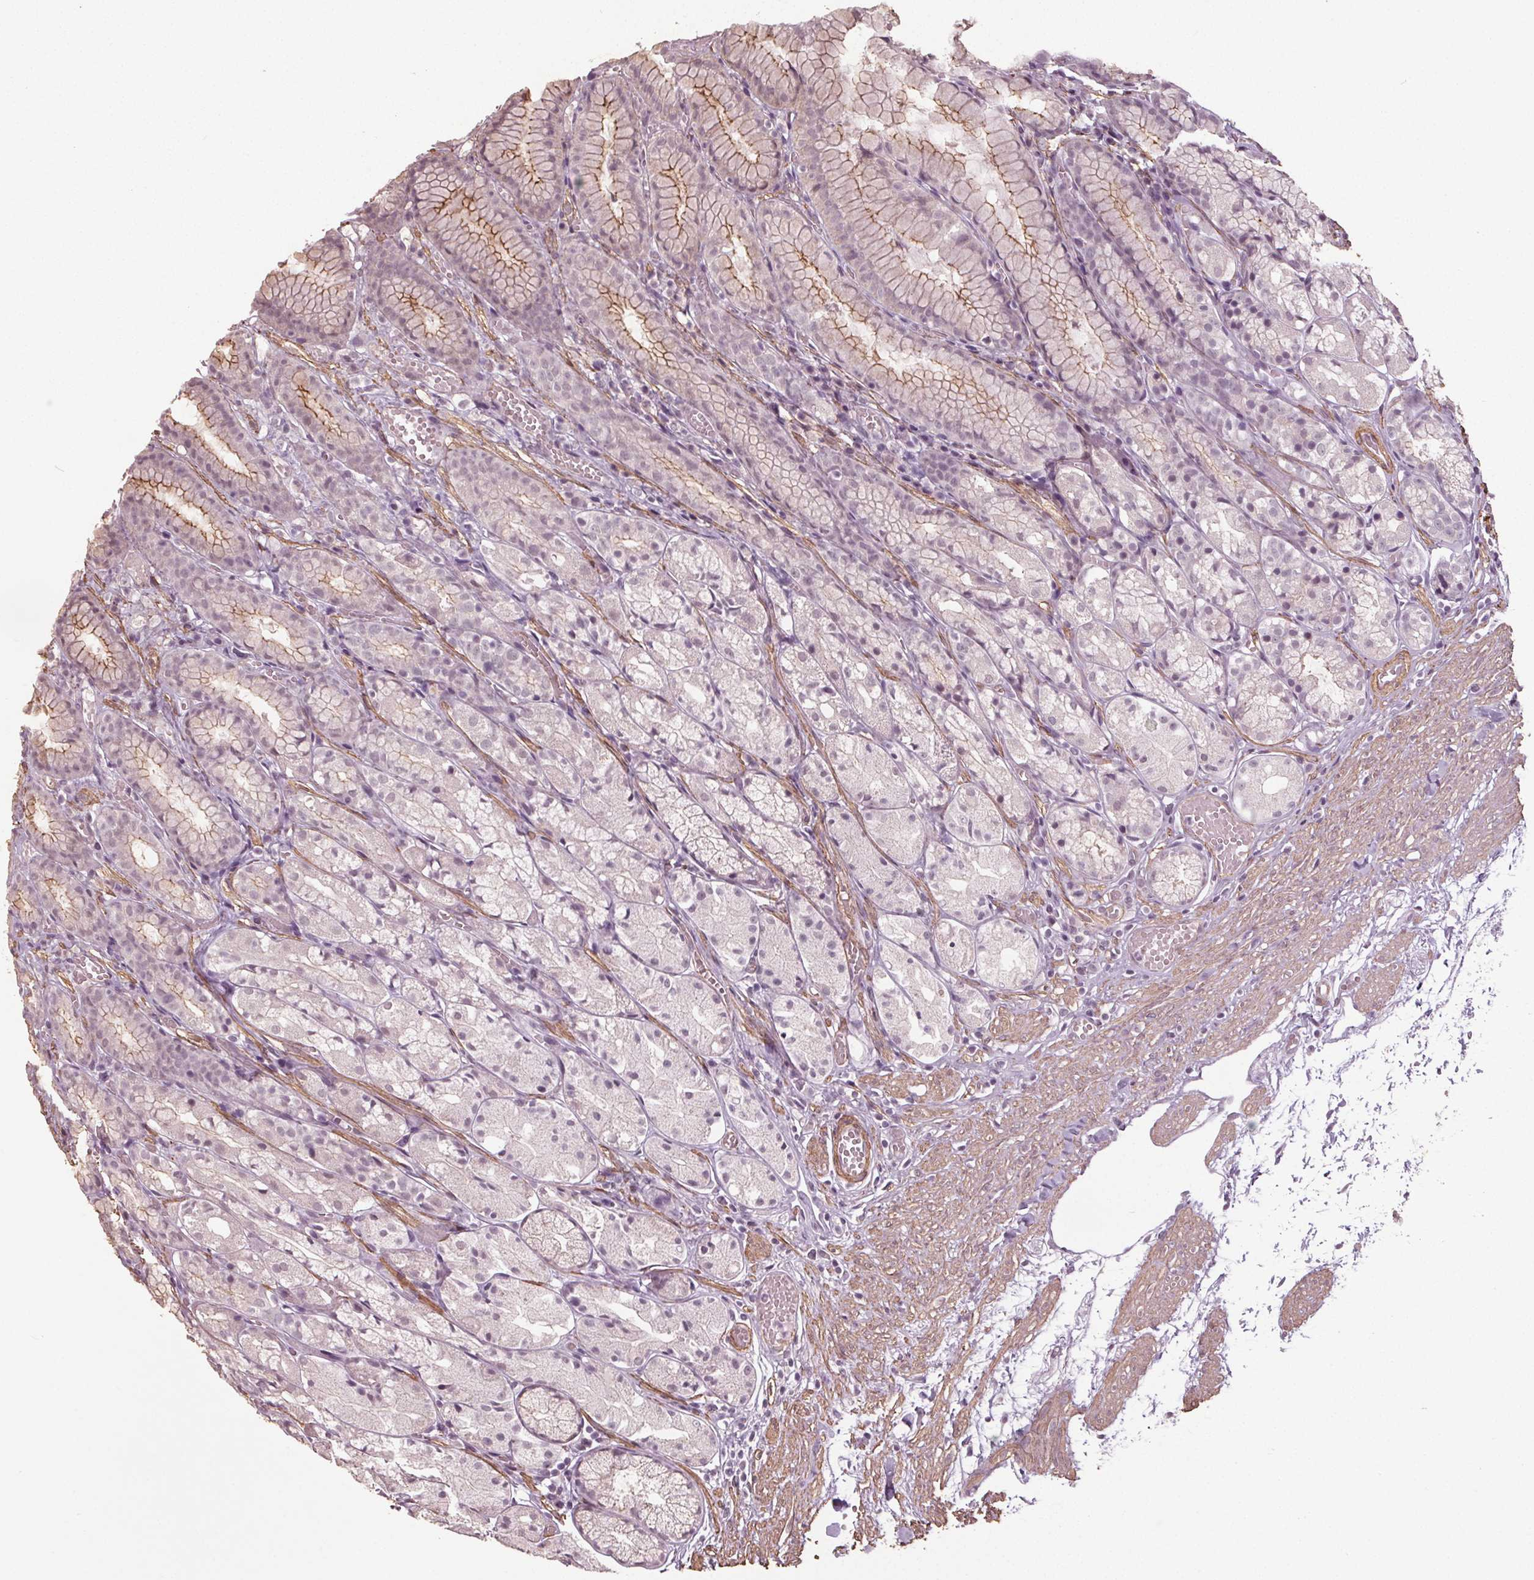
{"staining": {"intensity": "moderate", "quantity": "<25%", "location": "cytoplasmic/membranous"}, "tissue": "stomach", "cell_type": "Glandular cells", "image_type": "normal", "snomed": [{"axis": "morphology", "description": "Normal tissue, NOS"}, {"axis": "topography", "description": "Stomach"}], "caption": "An IHC photomicrograph of unremarkable tissue is shown. Protein staining in brown shows moderate cytoplasmic/membranous positivity in stomach within glandular cells.", "gene": "PKP1", "patient": {"sex": "male", "age": 70}}